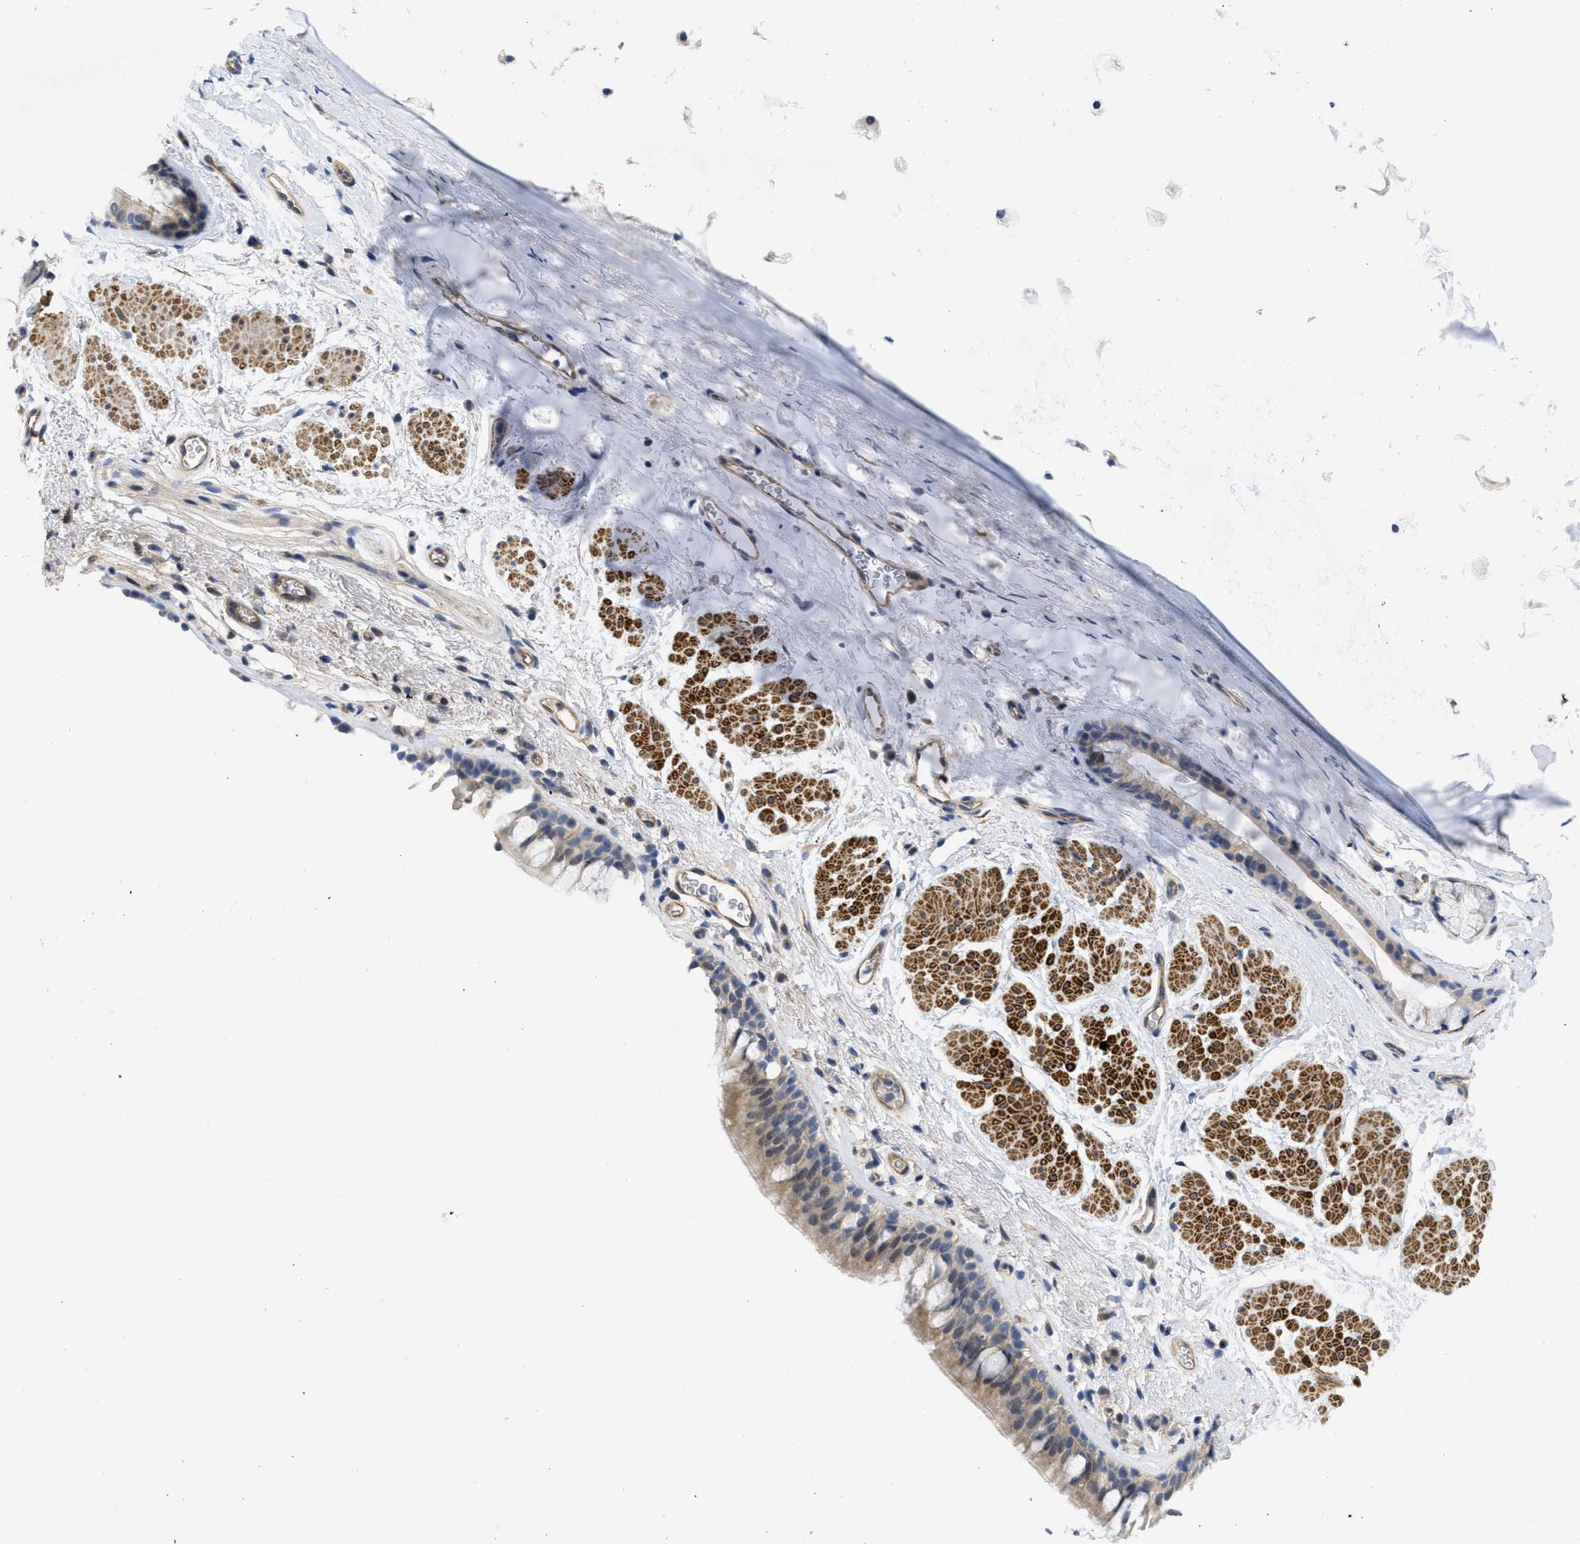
{"staining": {"intensity": "weak", "quantity": ">75%", "location": "cytoplasmic/membranous"}, "tissue": "bronchus", "cell_type": "Respiratory epithelial cells", "image_type": "normal", "snomed": [{"axis": "morphology", "description": "Normal tissue, NOS"}, {"axis": "topography", "description": "Cartilage tissue"}, {"axis": "topography", "description": "Bronchus"}], "caption": "Respiratory epithelial cells reveal low levels of weak cytoplasmic/membranous positivity in about >75% of cells in normal bronchus.", "gene": "ARHGEF26", "patient": {"sex": "female", "age": 53}}